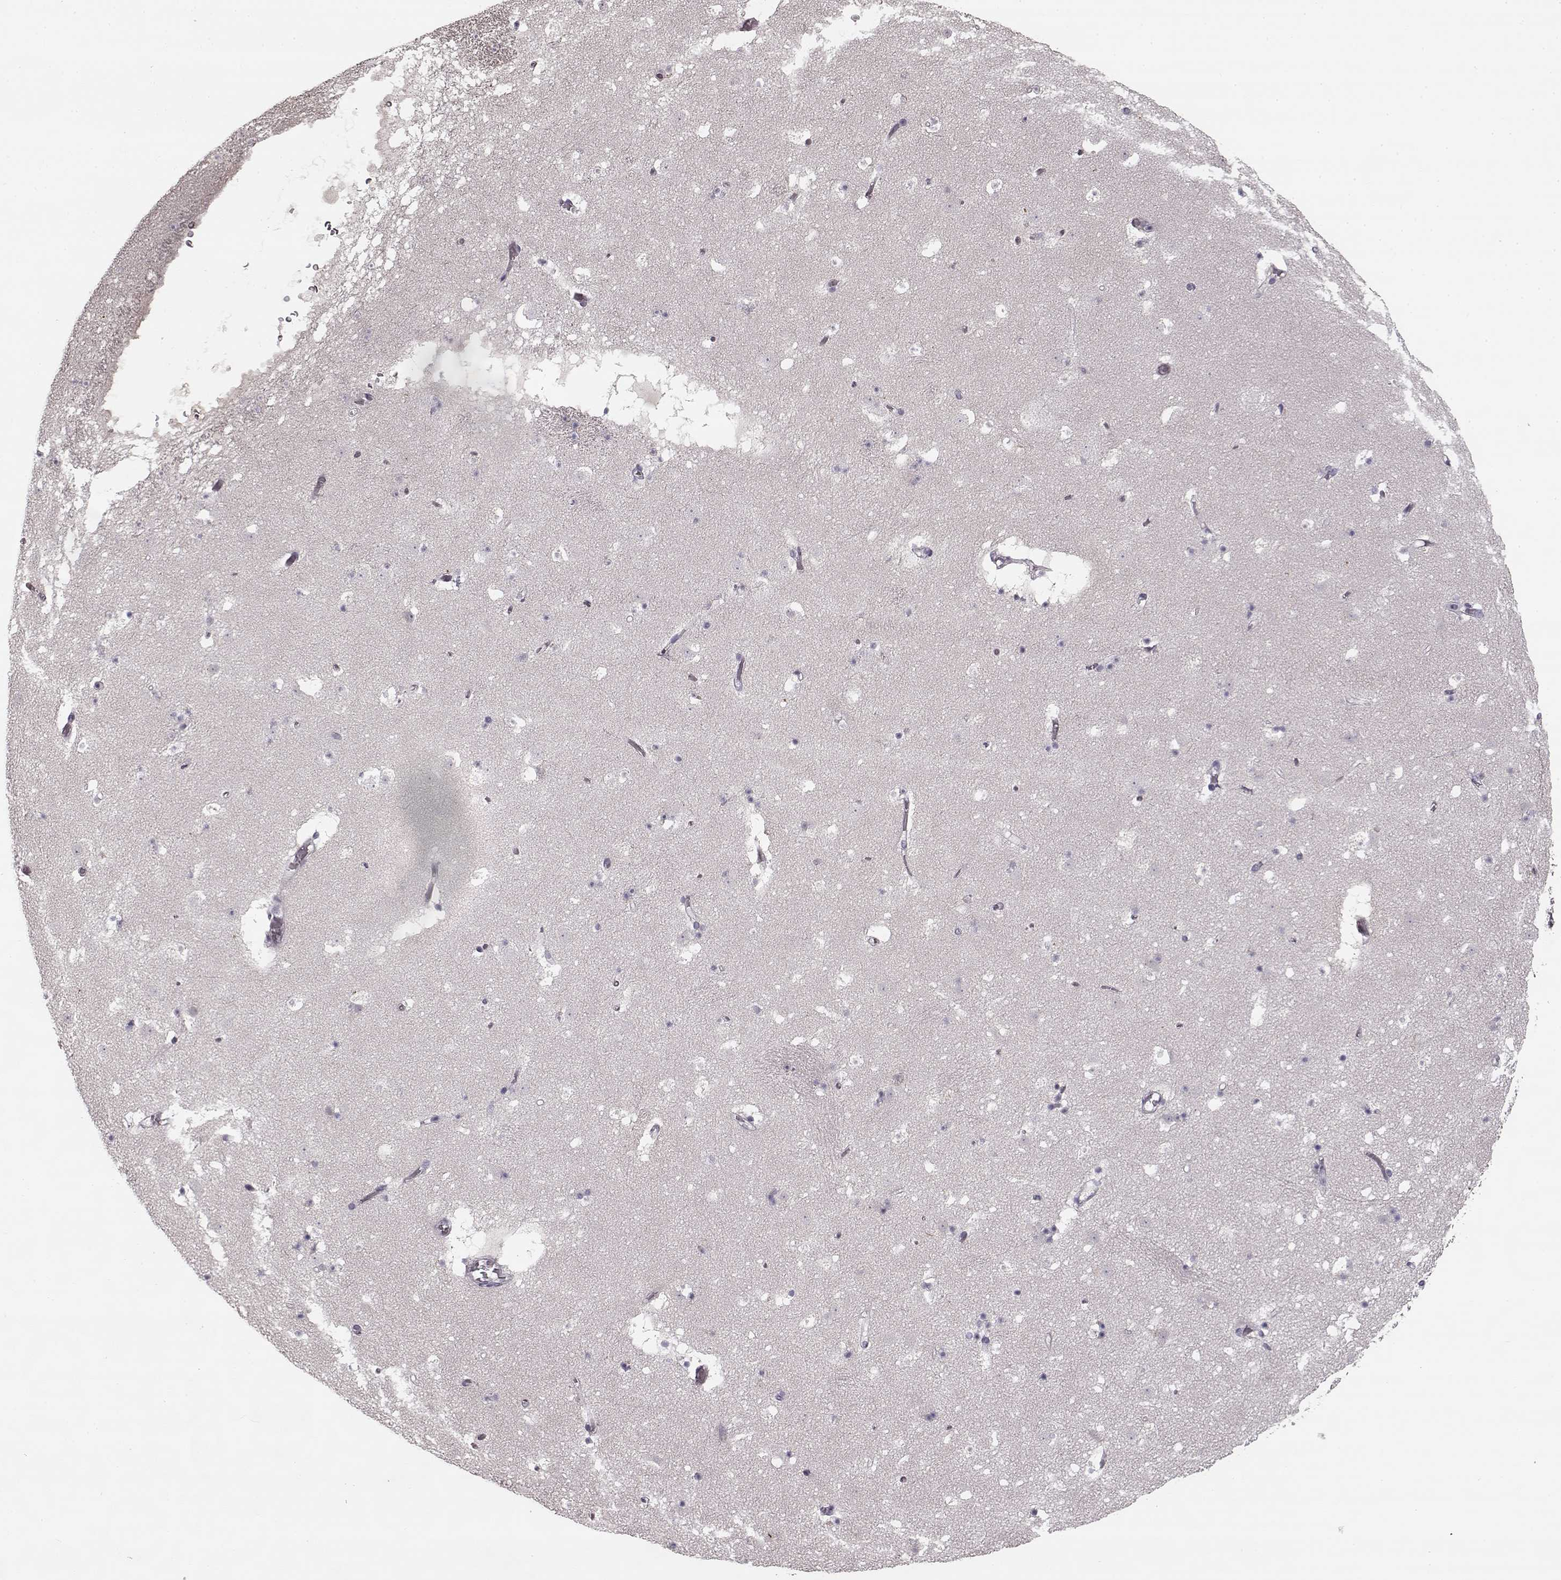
{"staining": {"intensity": "negative", "quantity": "none", "location": "none"}, "tissue": "caudate", "cell_type": "Glial cells", "image_type": "normal", "snomed": [{"axis": "morphology", "description": "Normal tissue, NOS"}, {"axis": "topography", "description": "Lateral ventricle wall"}], "caption": "An immunohistochemistry photomicrograph of benign caudate is shown. There is no staining in glial cells of caudate.", "gene": "HMMR", "patient": {"sex": "female", "age": 42}}